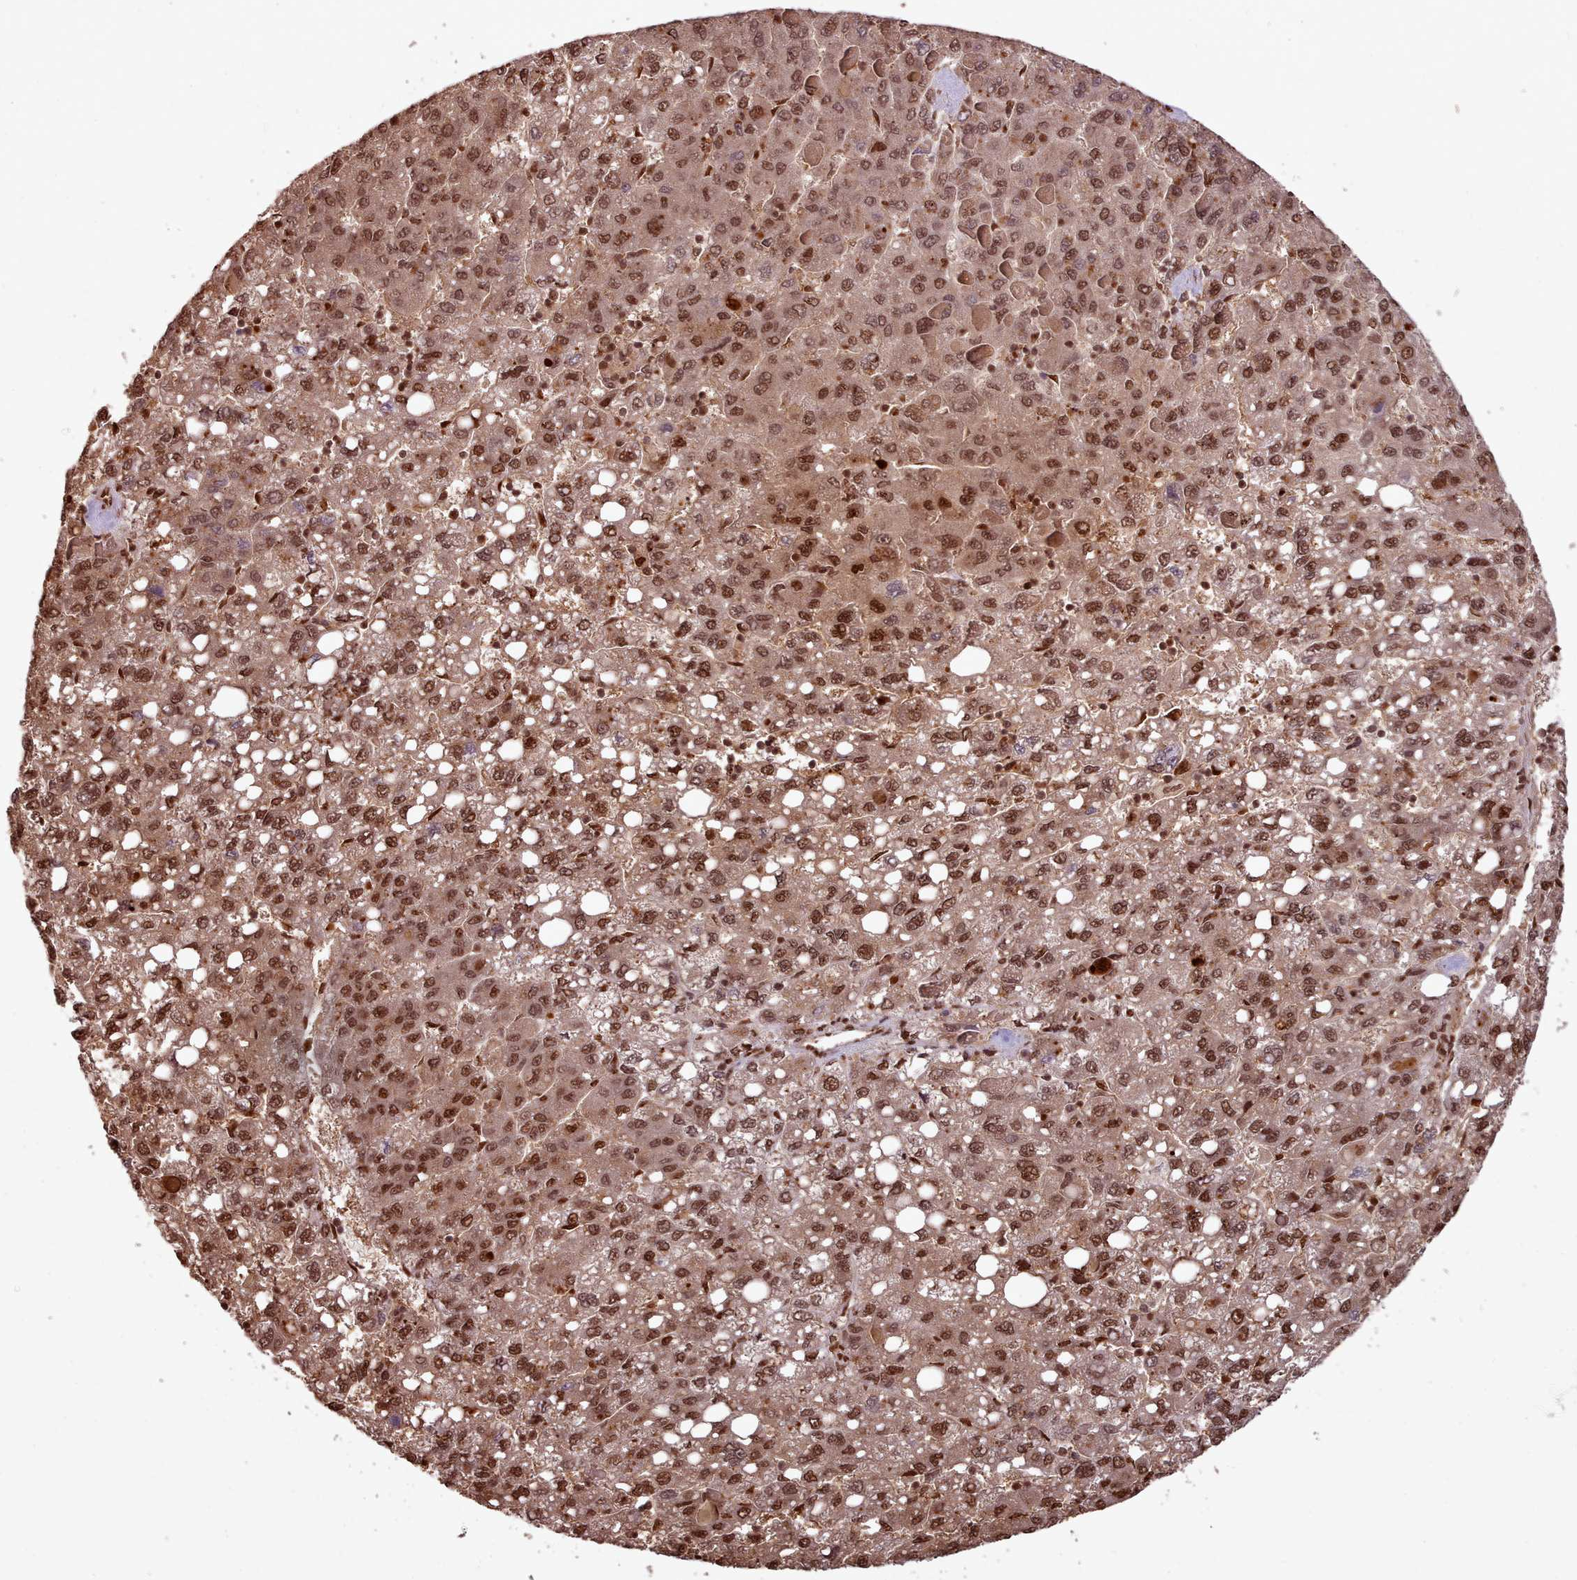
{"staining": {"intensity": "moderate", "quantity": ">75%", "location": "nuclear"}, "tissue": "liver cancer", "cell_type": "Tumor cells", "image_type": "cancer", "snomed": [{"axis": "morphology", "description": "Carcinoma, Hepatocellular, NOS"}, {"axis": "topography", "description": "Liver"}], "caption": "Liver hepatocellular carcinoma was stained to show a protein in brown. There is medium levels of moderate nuclear positivity in about >75% of tumor cells.", "gene": "RPS27A", "patient": {"sex": "female", "age": 82}}